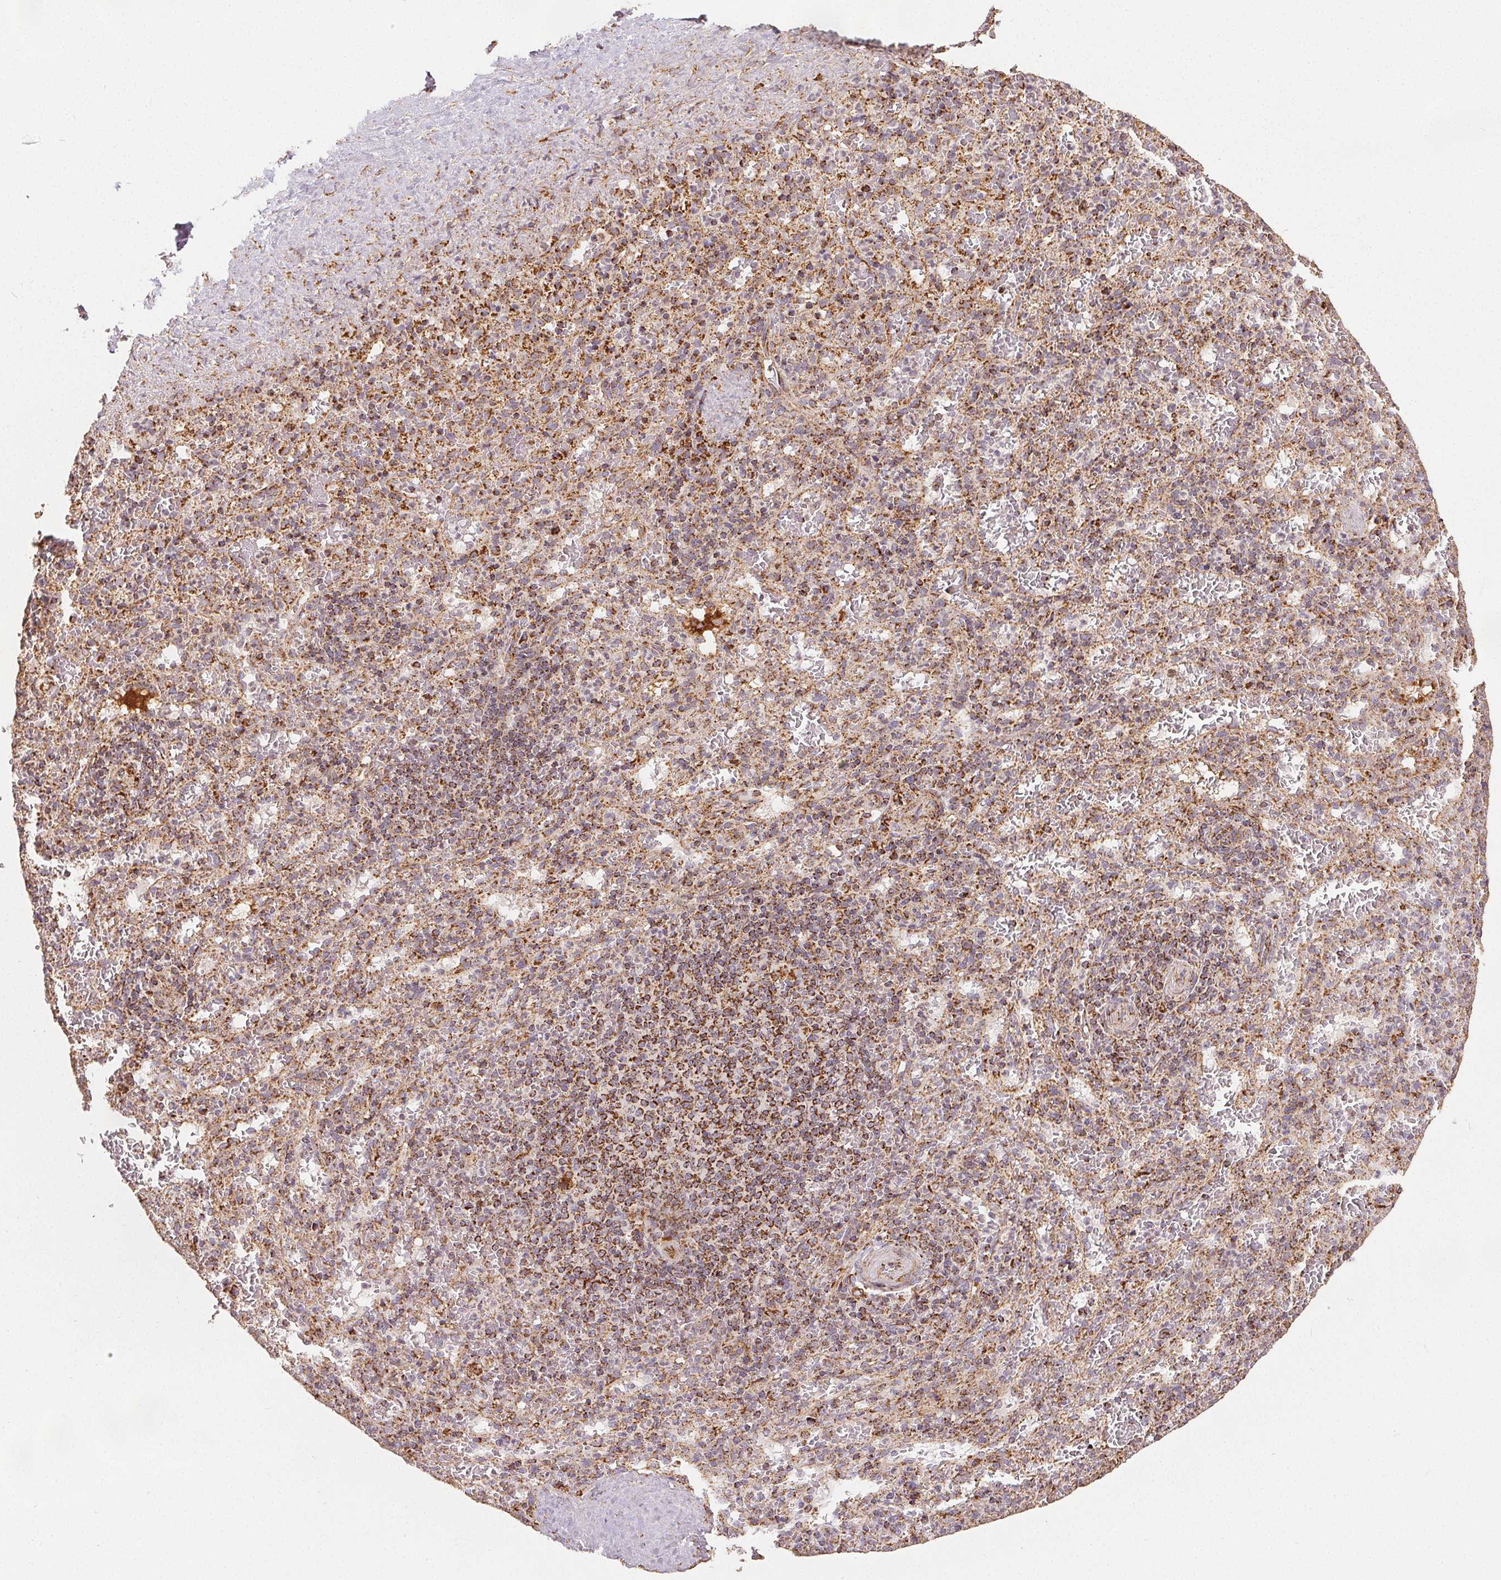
{"staining": {"intensity": "moderate", "quantity": "25%-75%", "location": "cytoplasmic/membranous"}, "tissue": "spleen", "cell_type": "Cells in red pulp", "image_type": "normal", "snomed": [{"axis": "morphology", "description": "Normal tissue, NOS"}, {"axis": "topography", "description": "Spleen"}], "caption": "The histopathology image displays staining of normal spleen, revealing moderate cytoplasmic/membranous protein positivity (brown color) within cells in red pulp. Nuclei are stained in blue.", "gene": "SDHB", "patient": {"sex": "male", "age": 57}}